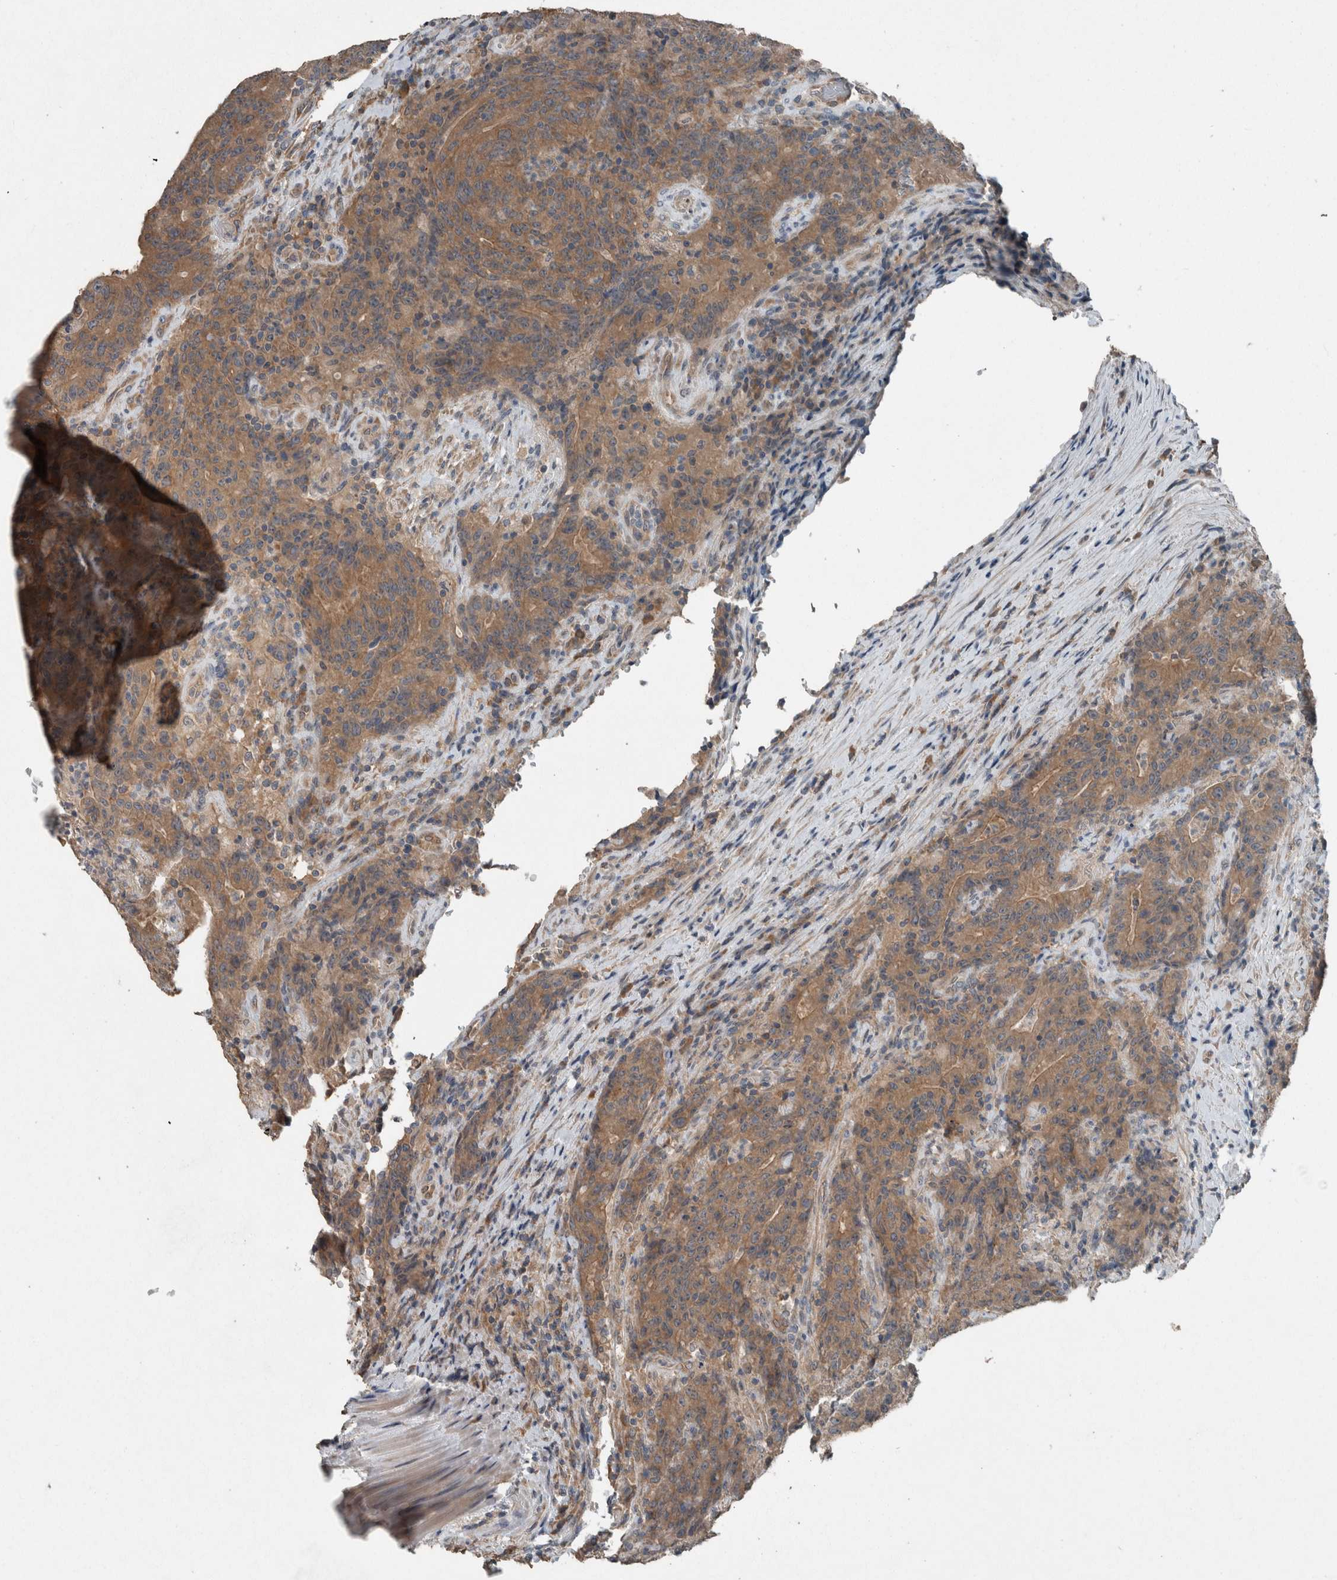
{"staining": {"intensity": "moderate", "quantity": ">75%", "location": "cytoplasmic/membranous"}, "tissue": "colorectal cancer", "cell_type": "Tumor cells", "image_type": "cancer", "snomed": [{"axis": "morphology", "description": "Normal tissue, NOS"}, {"axis": "morphology", "description": "Adenocarcinoma, NOS"}, {"axis": "topography", "description": "Colon"}], "caption": "A histopathology image of colorectal cancer stained for a protein exhibits moderate cytoplasmic/membranous brown staining in tumor cells. Nuclei are stained in blue.", "gene": "KNTC1", "patient": {"sex": "female", "age": 75}}